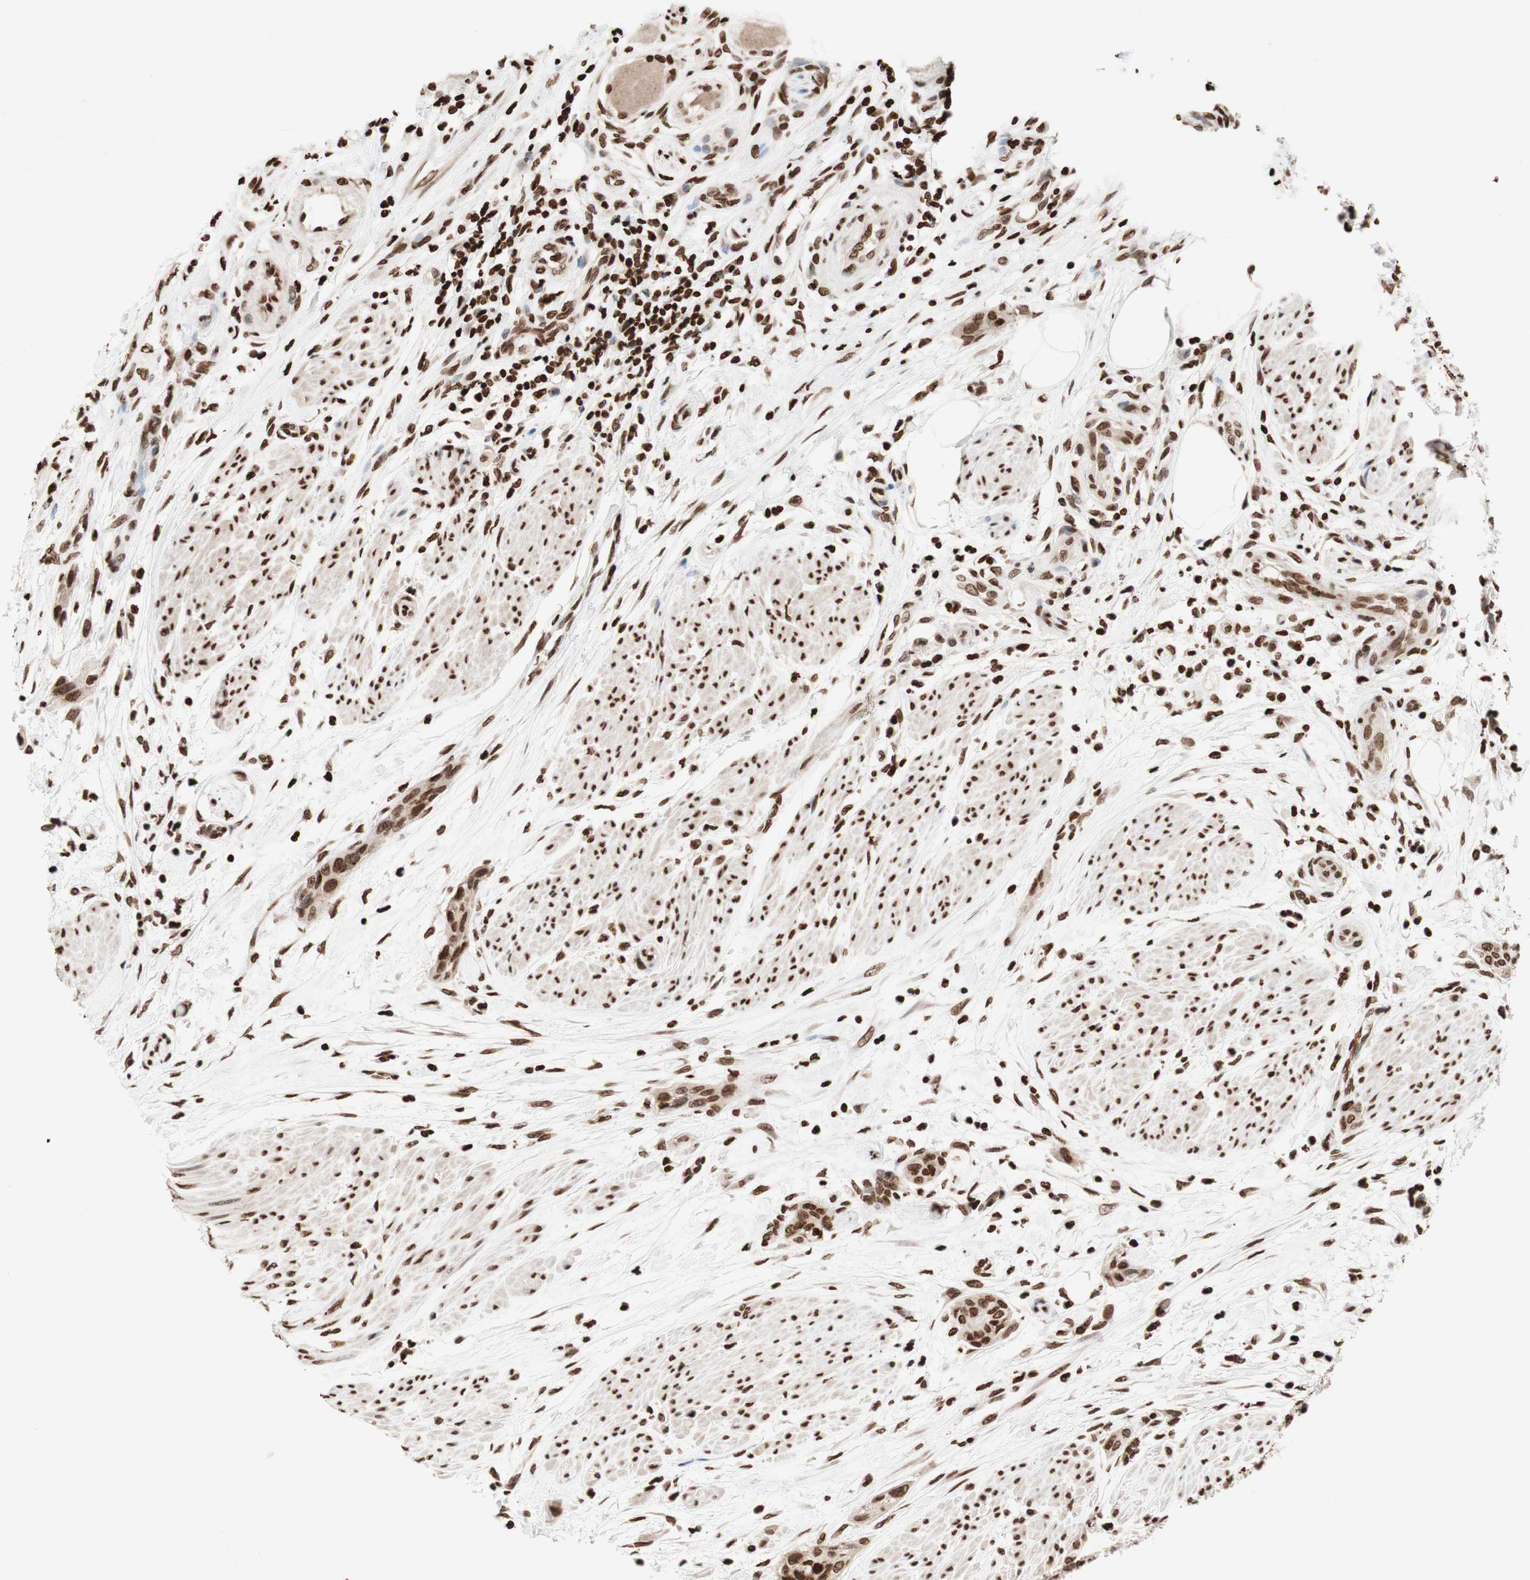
{"staining": {"intensity": "moderate", "quantity": ">75%", "location": "nuclear"}, "tissue": "urothelial cancer", "cell_type": "Tumor cells", "image_type": "cancer", "snomed": [{"axis": "morphology", "description": "Urothelial carcinoma, High grade"}, {"axis": "topography", "description": "Urinary bladder"}], "caption": "Human urothelial cancer stained for a protein (brown) demonstrates moderate nuclear positive positivity in about >75% of tumor cells.", "gene": "NCOA3", "patient": {"sex": "male", "age": 35}}